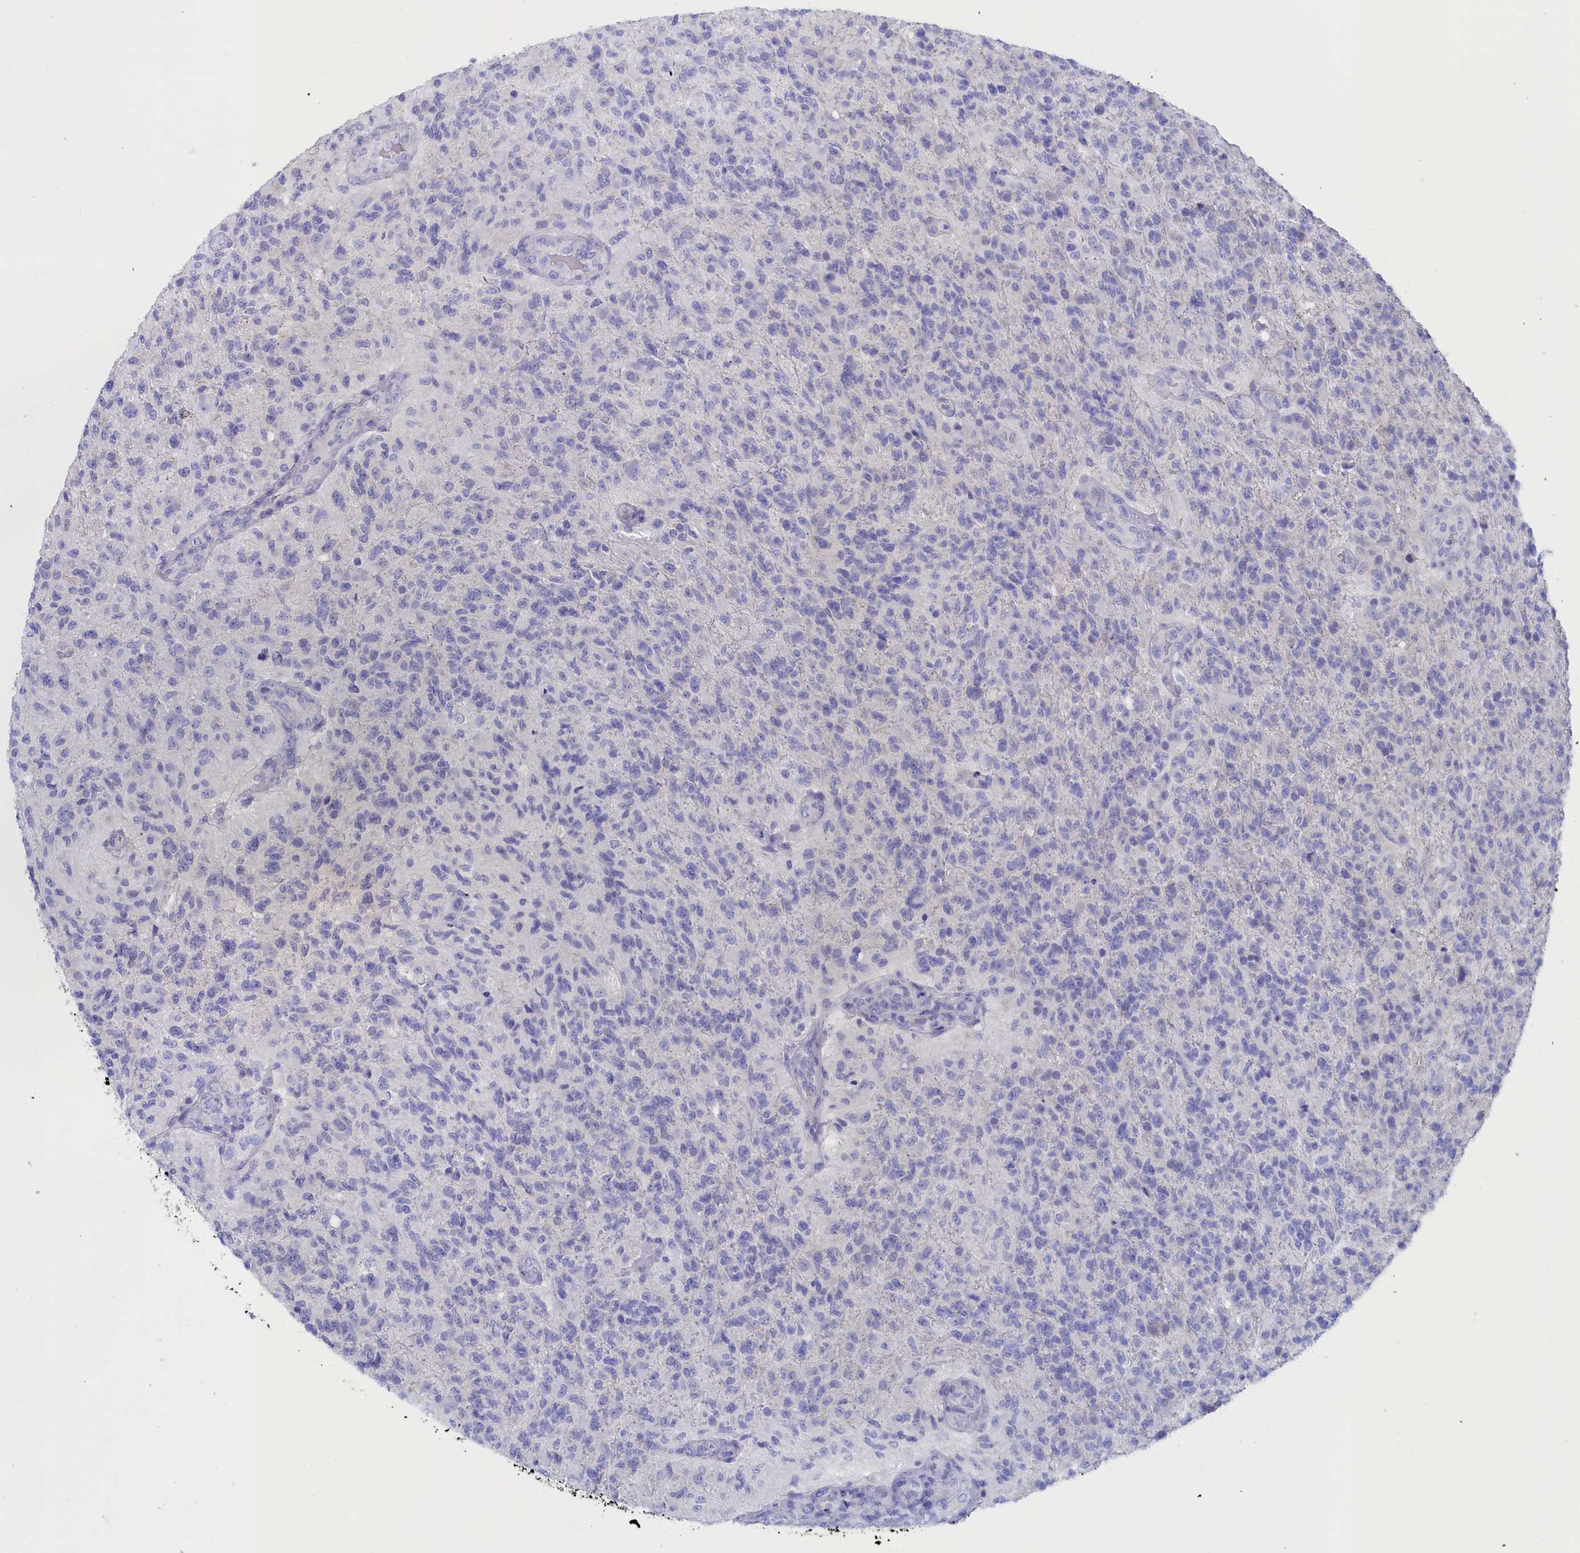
{"staining": {"intensity": "negative", "quantity": "none", "location": "none"}, "tissue": "glioma", "cell_type": "Tumor cells", "image_type": "cancer", "snomed": [{"axis": "morphology", "description": "Glioma, malignant, High grade"}, {"axis": "topography", "description": "Brain"}], "caption": "DAB immunohistochemical staining of human malignant glioma (high-grade) exhibits no significant staining in tumor cells.", "gene": "ANKRD2", "patient": {"sex": "male", "age": 56}}